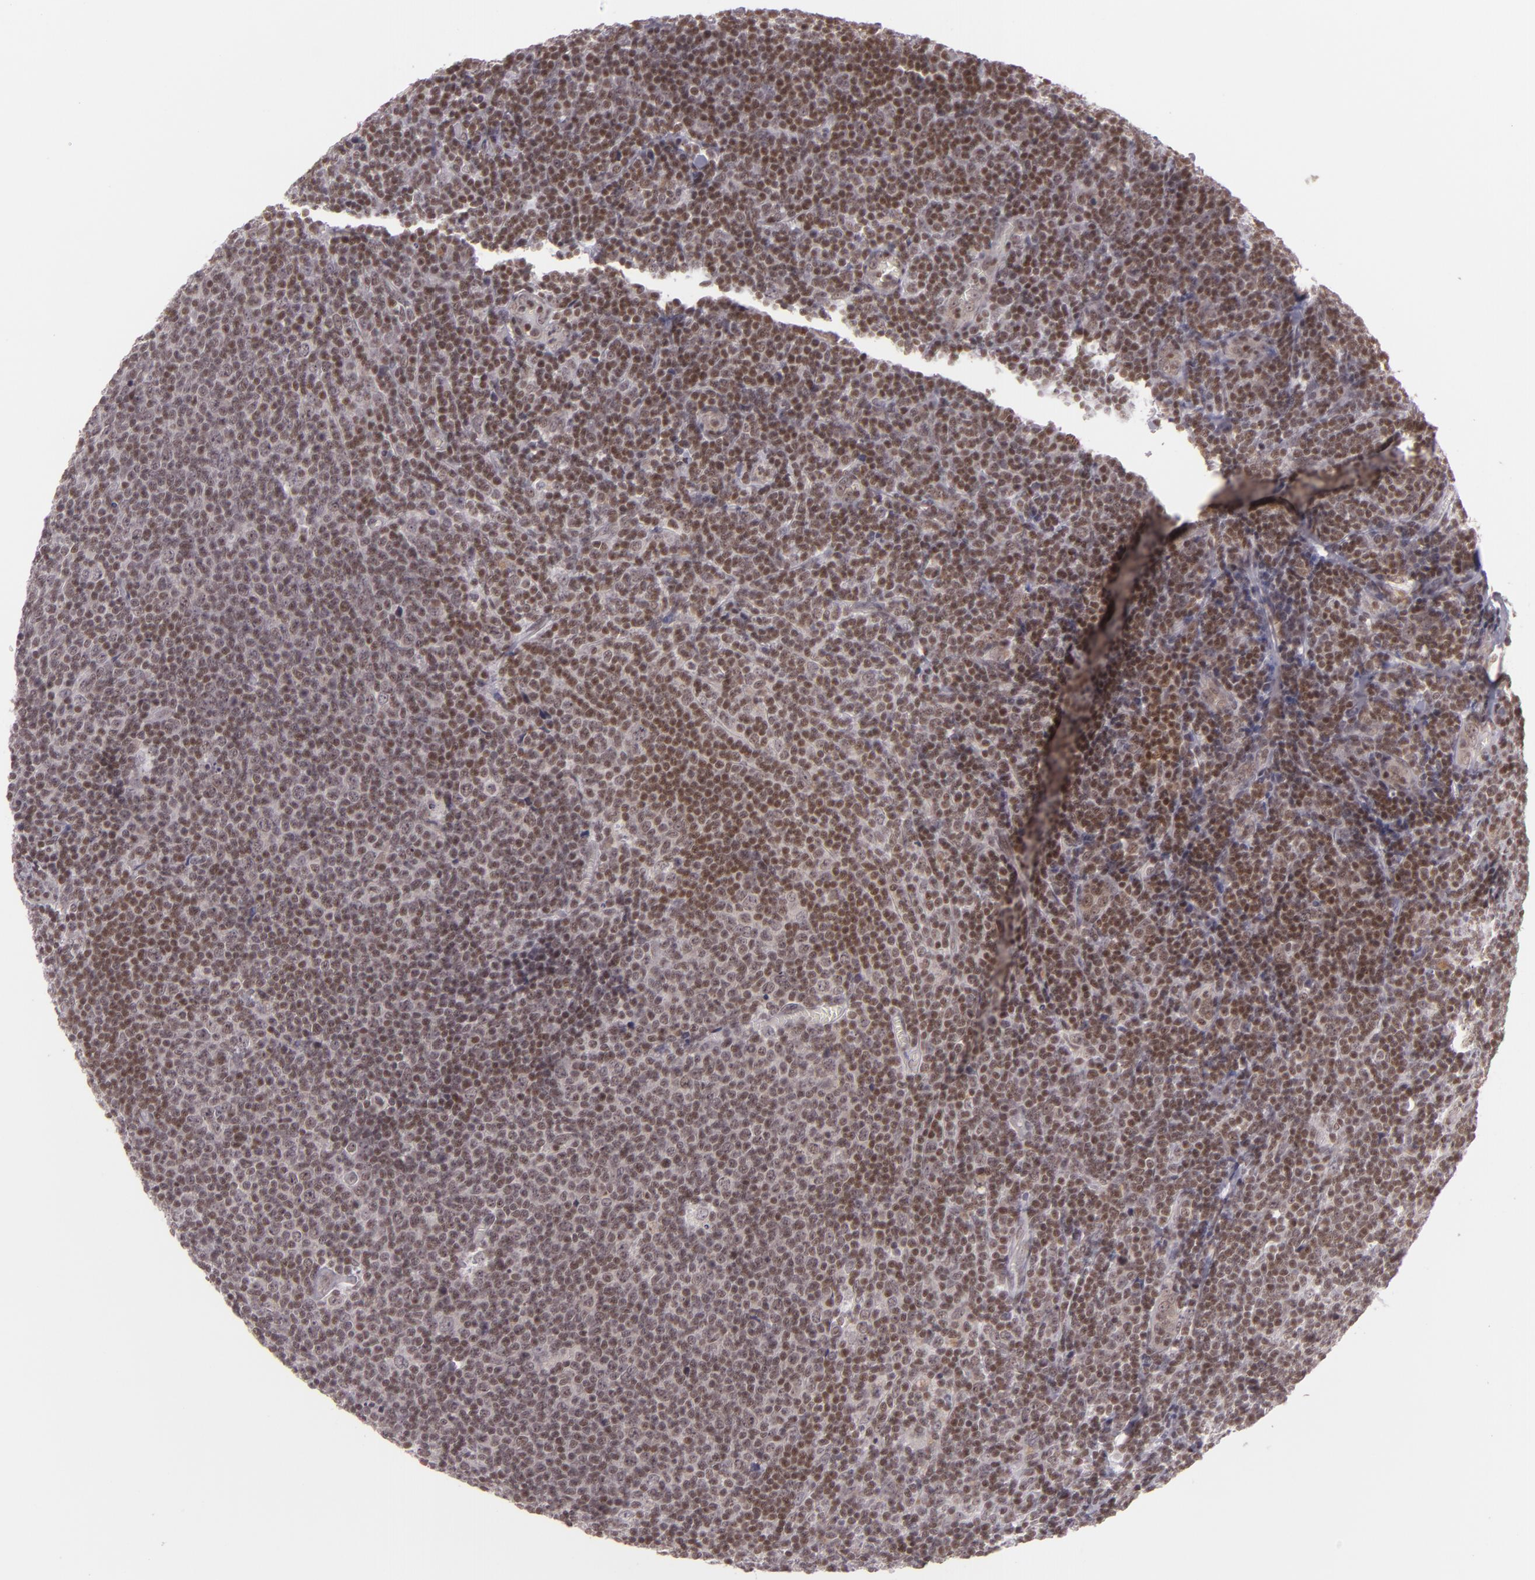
{"staining": {"intensity": "moderate", "quantity": ">75%", "location": "nuclear"}, "tissue": "lymphoma", "cell_type": "Tumor cells", "image_type": "cancer", "snomed": [{"axis": "morphology", "description": "Malignant lymphoma, non-Hodgkin's type, Low grade"}, {"axis": "topography", "description": "Lymph node"}], "caption": "IHC micrograph of malignant lymphoma, non-Hodgkin's type (low-grade) stained for a protein (brown), which exhibits medium levels of moderate nuclear positivity in approximately >75% of tumor cells.", "gene": "ZFX", "patient": {"sex": "male", "age": 74}}